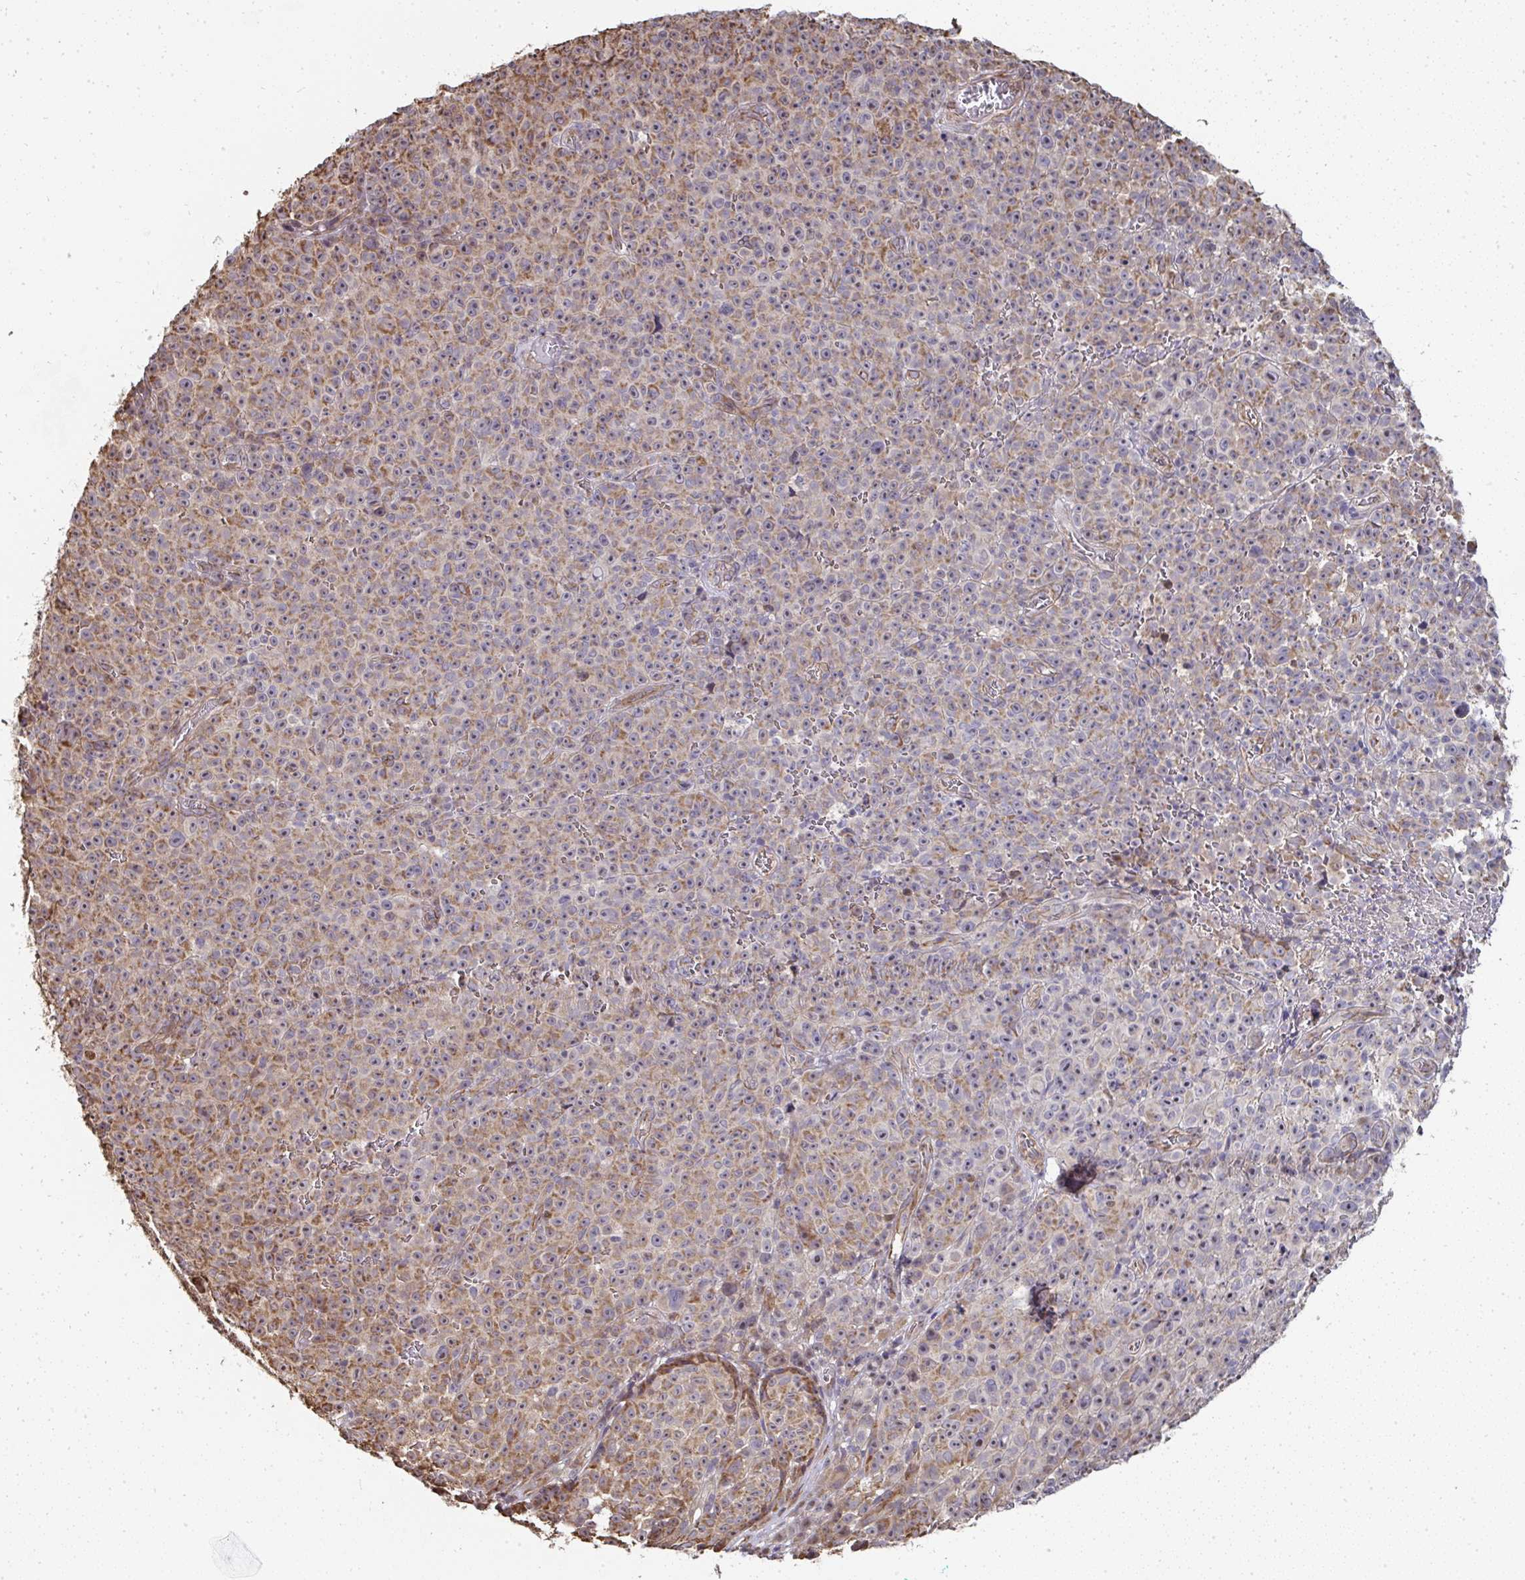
{"staining": {"intensity": "moderate", "quantity": "25%-75%", "location": "cytoplasmic/membranous"}, "tissue": "melanoma", "cell_type": "Tumor cells", "image_type": "cancer", "snomed": [{"axis": "morphology", "description": "Malignant melanoma, NOS"}, {"axis": "topography", "description": "Skin"}], "caption": "A micrograph showing moderate cytoplasmic/membranous expression in approximately 25%-75% of tumor cells in melanoma, as visualized by brown immunohistochemical staining.", "gene": "AGTPBP1", "patient": {"sex": "female", "age": 82}}